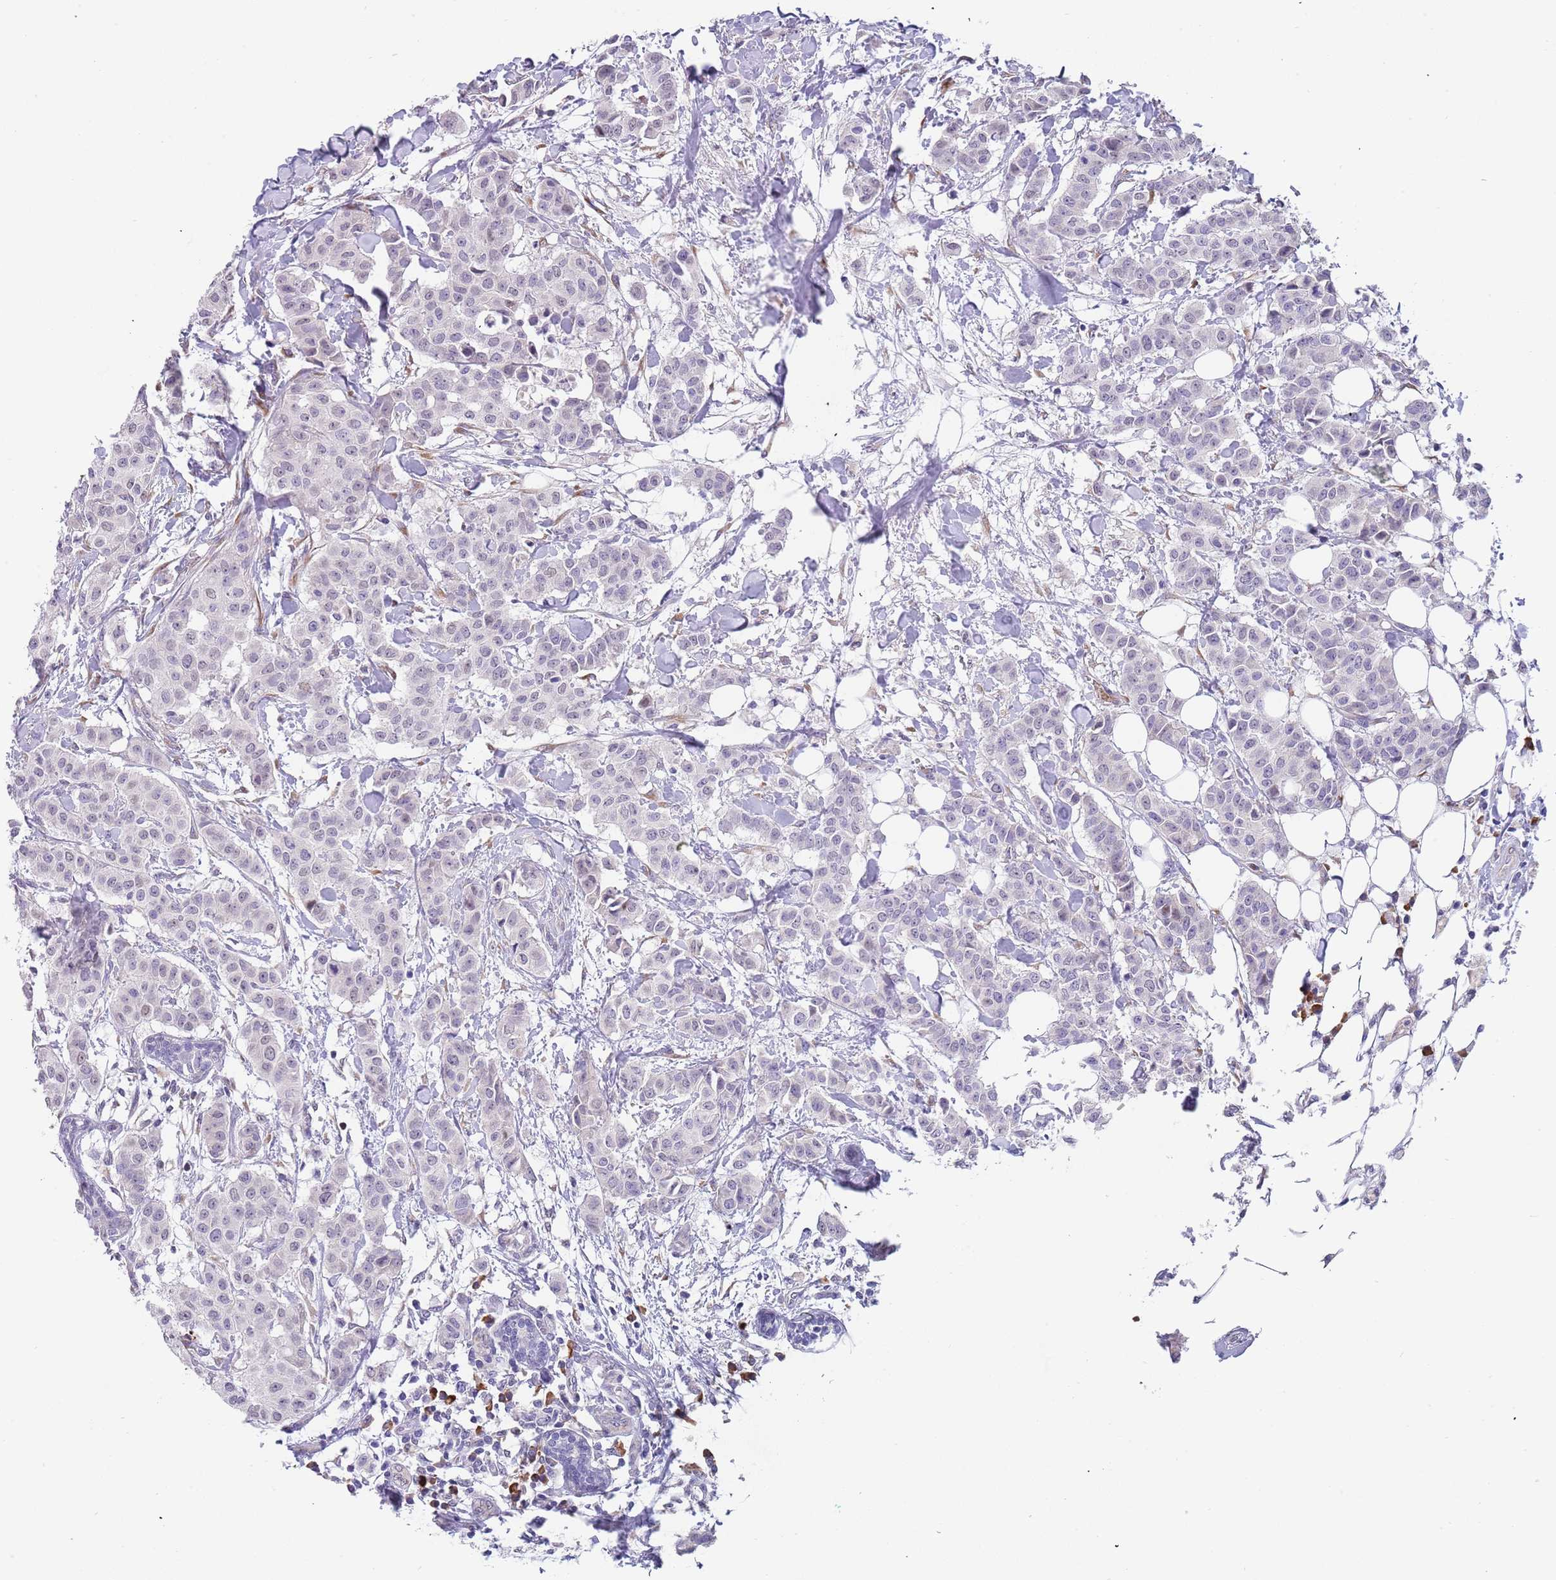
{"staining": {"intensity": "negative", "quantity": "none", "location": "none"}, "tissue": "breast cancer", "cell_type": "Tumor cells", "image_type": "cancer", "snomed": [{"axis": "morphology", "description": "Duct carcinoma"}, {"axis": "topography", "description": "Breast"}], "caption": "There is no significant positivity in tumor cells of breast infiltrating ductal carcinoma.", "gene": "TNRC6C", "patient": {"sex": "female", "age": 40}}